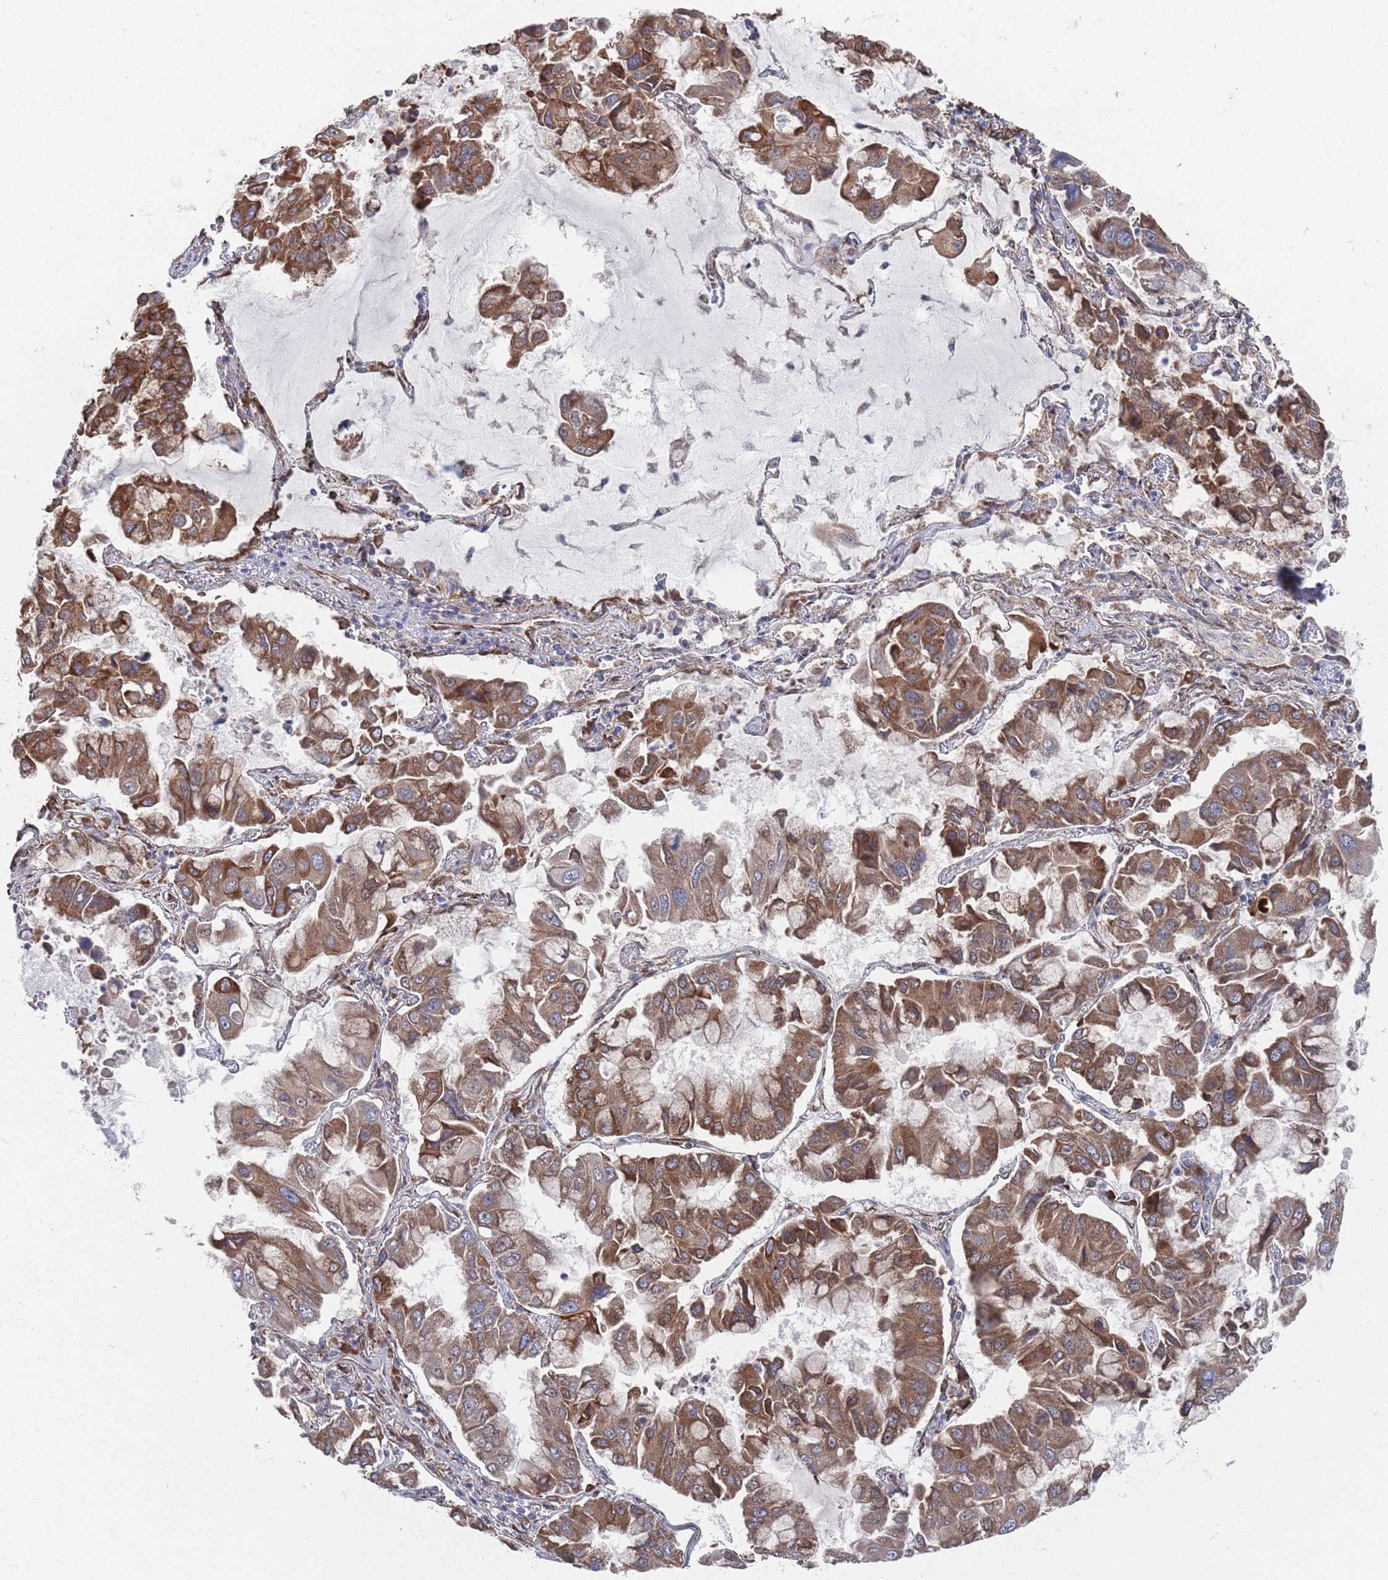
{"staining": {"intensity": "moderate", "quantity": ">75%", "location": "cytoplasmic/membranous"}, "tissue": "lung cancer", "cell_type": "Tumor cells", "image_type": "cancer", "snomed": [{"axis": "morphology", "description": "Adenocarcinoma, NOS"}, {"axis": "topography", "description": "Lung"}], "caption": "Immunohistochemistry (DAB) staining of human adenocarcinoma (lung) reveals moderate cytoplasmic/membranous protein staining in approximately >75% of tumor cells.", "gene": "CCDC106", "patient": {"sex": "male", "age": 64}}